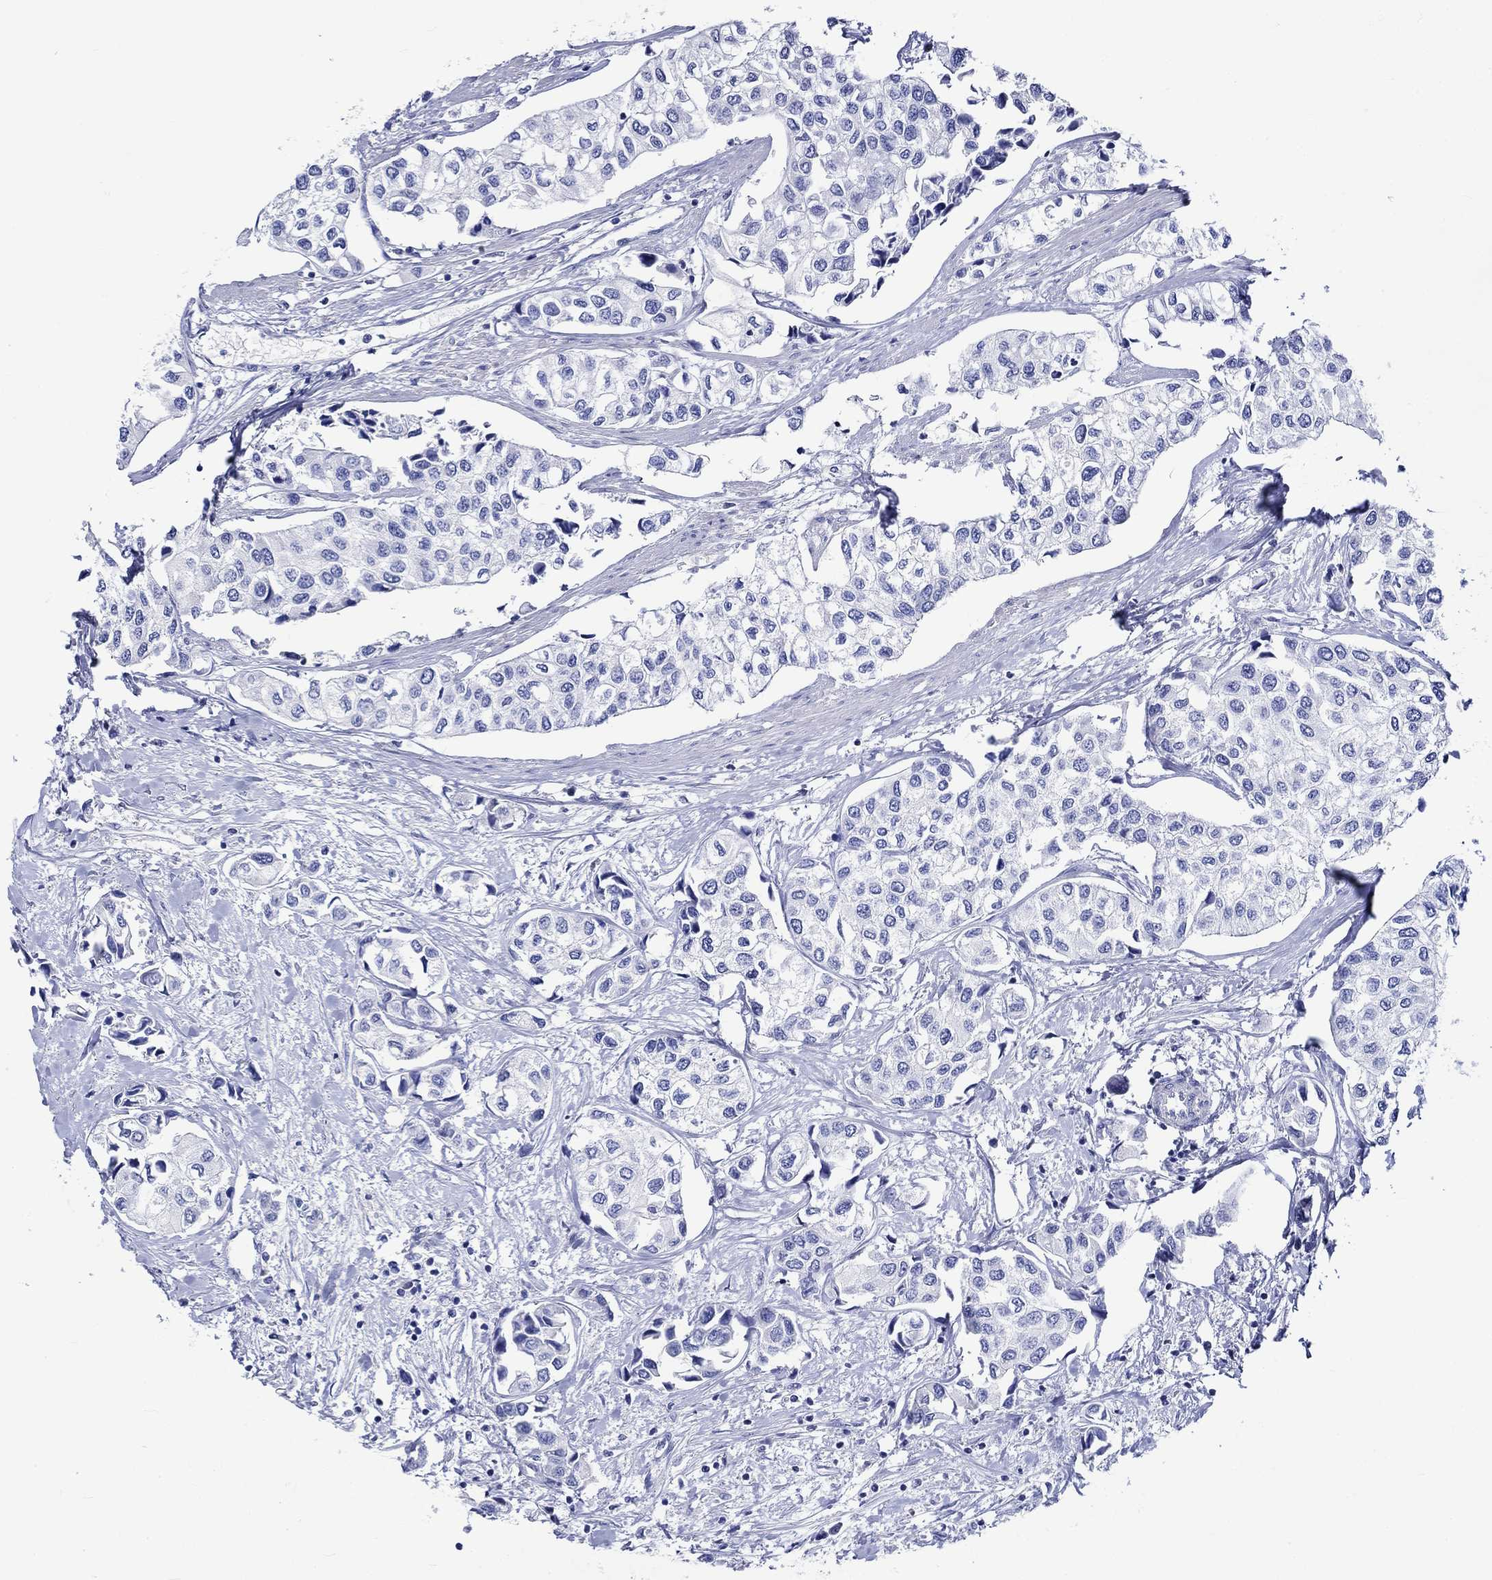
{"staining": {"intensity": "negative", "quantity": "none", "location": "none"}, "tissue": "urothelial cancer", "cell_type": "Tumor cells", "image_type": "cancer", "snomed": [{"axis": "morphology", "description": "Urothelial carcinoma, High grade"}, {"axis": "topography", "description": "Urinary bladder"}], "caption": "A high-resolution histopathology image shows IHC staining of urothelial carcinoma (high-grade), which demonstrates no significant staining in tumor cells.", "gene": "NRIP3", "patient": {"sex": "male", "age": 73}}